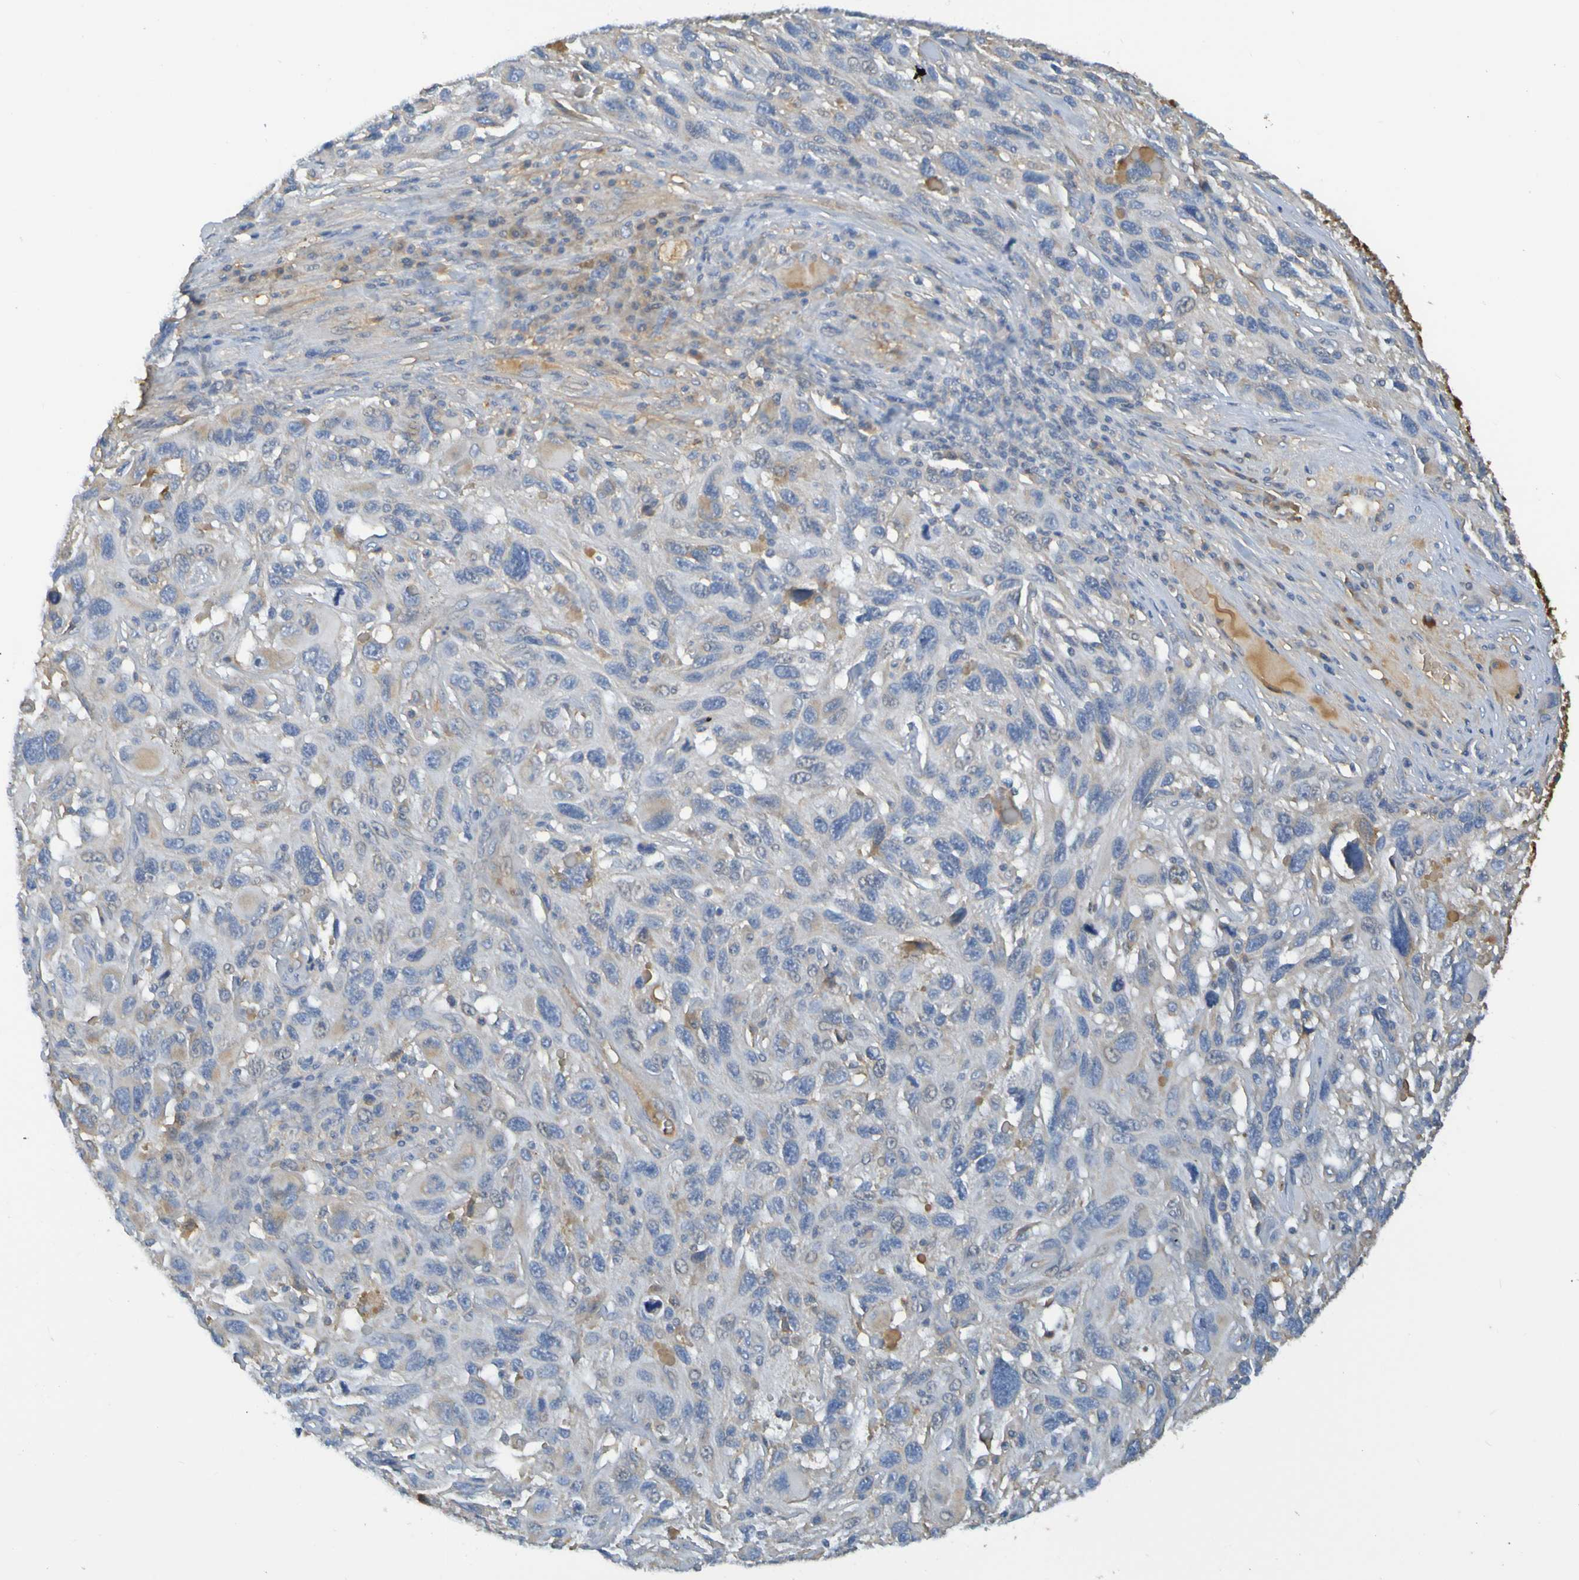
{"staining": {"intensity": "negative", "quantity": "none", "location": "none"}, "tissue": "melanoma", "cell_type": "Tumor cells", "image_type": "cancer", "snomed": [{"axis": "morphology", "description": "Malignant melanoma, NOS"}, {"axis": "topography", "description": "Skin"}], "caption": "A high-resolution micrograph shows IHC staining of melanoma, which shows no significant positivity in tumor cells. (DAB IHC, high magnification).", "gene": "C1QA", "patient": {"sex": "male", "age": 53}}